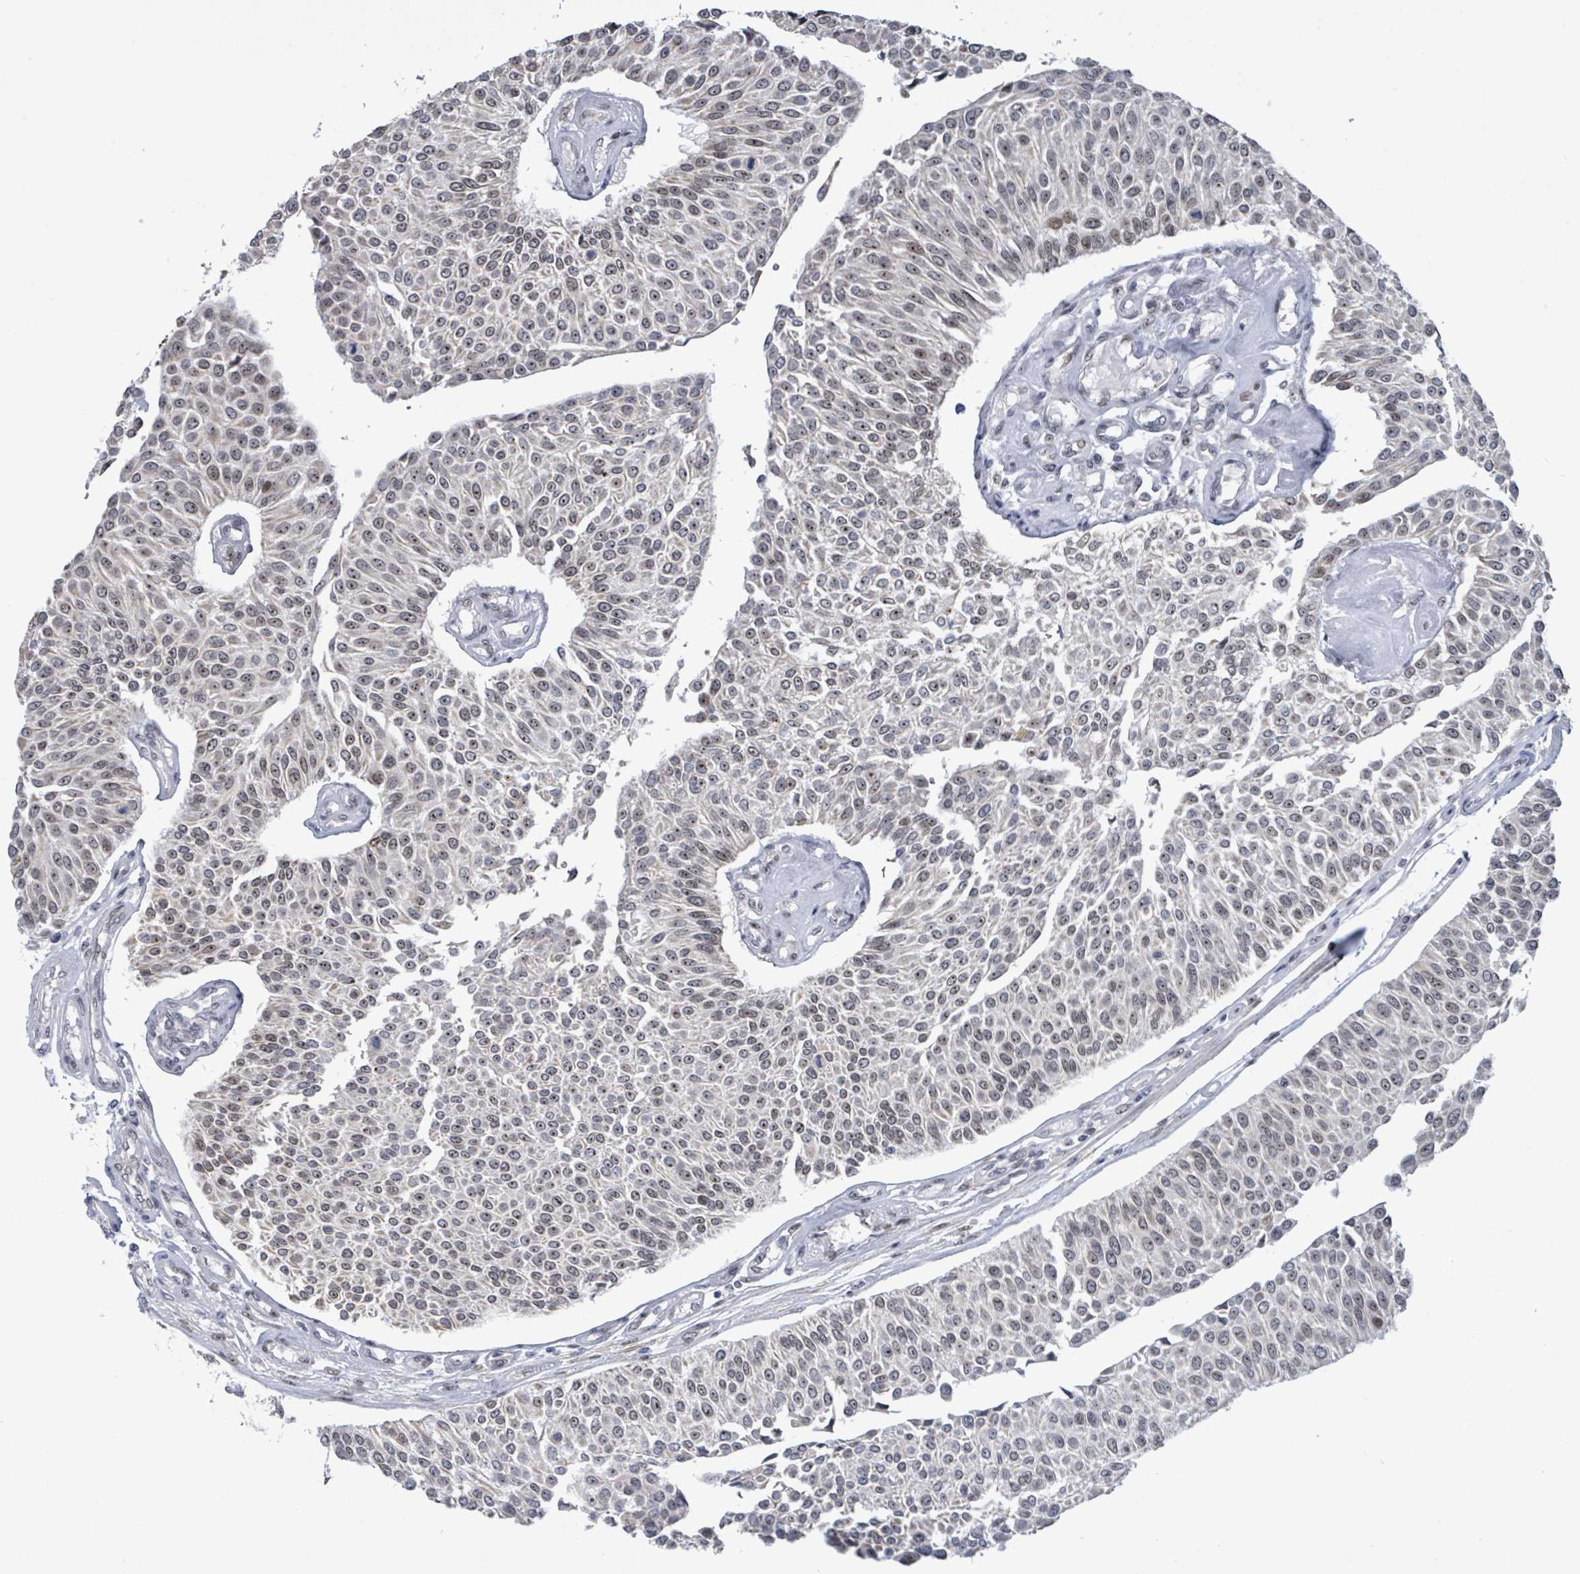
{"staining": {"intensity": "weak", "quantity": "25%-75%", "location": "nuclear"}, "tissue": "urothelial cancer", "cell_type": "Tumor cells", "image_type": "cancer", "snomed": [{"axis": "morphology", "description": "Urothelial carcinoma, NOS"}, {"axis": "topography", "description": "Urinary bladder"}], "caption": "Human transitional cell carcinoma stained for a protein (brown) shows weak nuclear positive positivity in about 25%-75% of tumor cells.", "gene": "RRN3", "patient": {"sex": "male", "age": 55}}